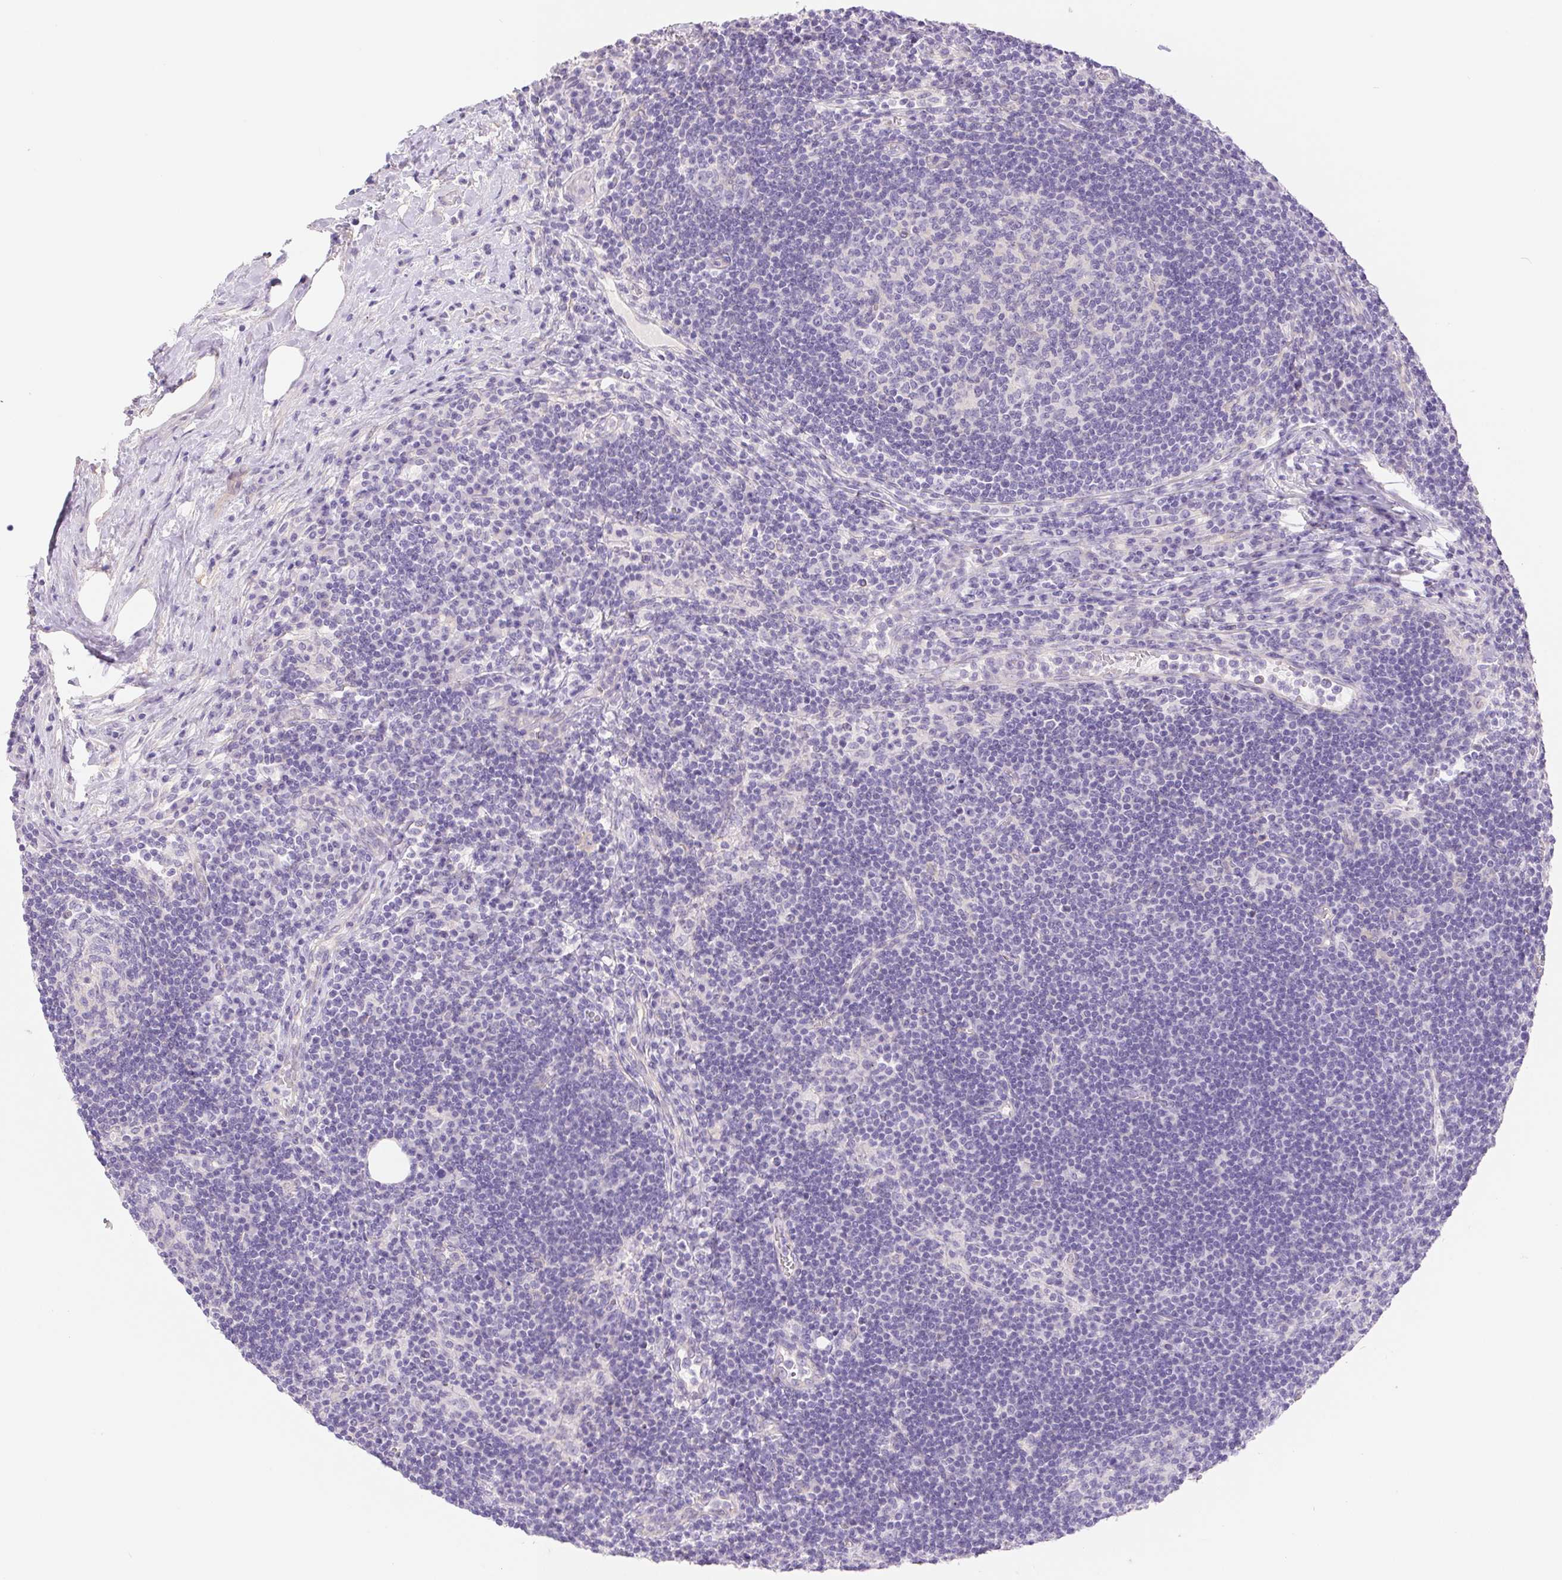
{"staining": {"intensity": "negative", "quantity": "none", "location": "none"}, "tissue": "lymph node", "cell_type": "Germinal center cells", "image_type": "normal", "snomed": [{"axis": "morphology", "description": "Normal tissue, NOS"}, {"axis": "topography", "description": "Lymph node"}], "caption": "Immunohistochemistry (IHC) micrograph of benign lymph node: human lymph node stained with DAB (3,3'-diaminobenzidine) demonstrates no significant protein positivity in germinal center cells. (Stains: DAB immunohistochemistry with hematoxylin counter stain, Microscopy: brightfield microscopy at high magnification).", "gene": "PNLIP", "patient": {"sex": "male", "age": 67}}